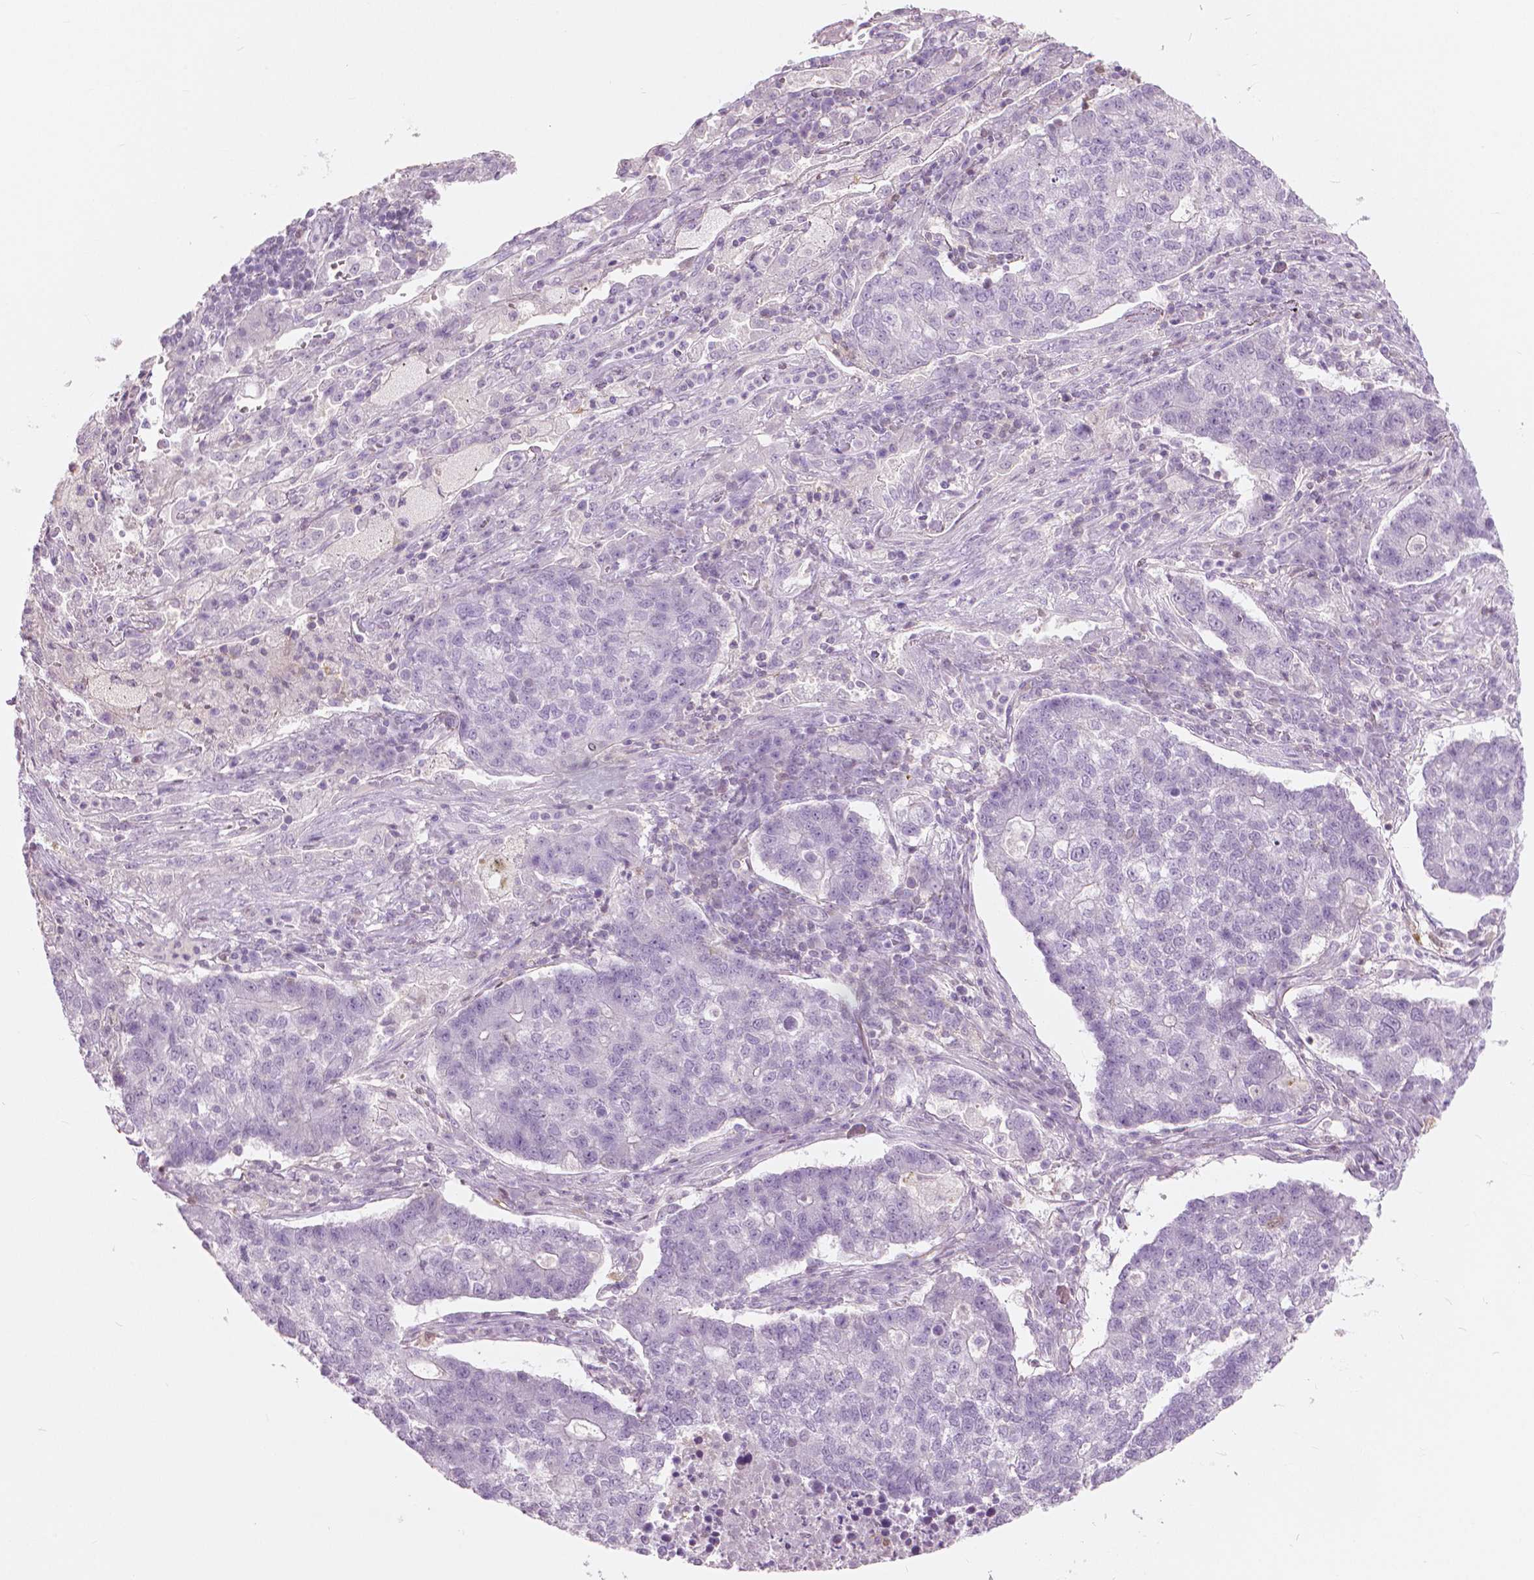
{"staining": {"intensity": "negative", "quantity": "none", "location": "none"}, "tissue": "lung cancer", "cell_type": "Tumor cells", "image_type": "cancer", "snomed": [{"axis": "morphology", "description": "Adenocarcinoma, NOS"}, {"axis": "topography", "description": "Lung"}], "caption": "Lung adenocarcinoma was stained to show a protein in brown. There is no significant expression in tumor cells.", "gene": "GALM", "patient": {"sex": "male", "age": 57}}